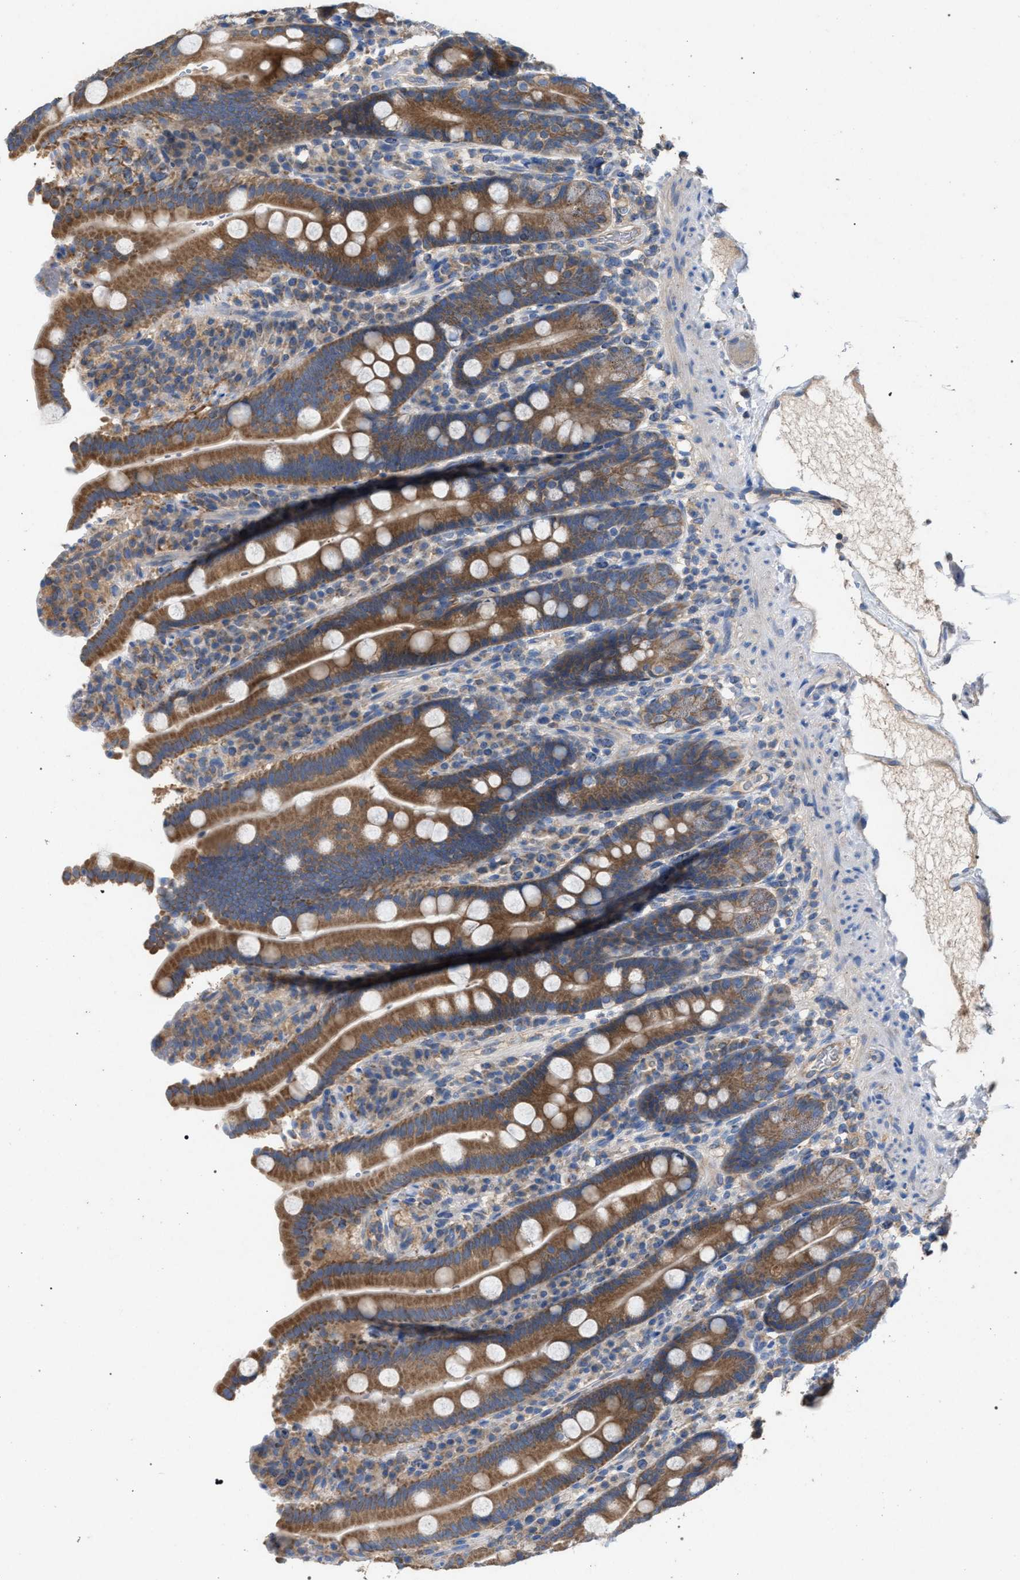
{"staining": {"intensity": "moderate", "quantity": ">75%", "location": "cytoplasmic/membranous"}, "tissue": "duodenum", "cell_type": "Glandular cells", "image_type": "normal", "snomed": [{"axis": "morphology", "description": "Normal tissue, NOS"}, {"axis": "topography", "description": "Small intestine, NOS"}], "caption": "Unremarkable duodenum displays moderate cytoplasmic/membranous expression in approximately >75% of glandular cells (Brightfield microscopy of DAB IHC at high magnification)..", "gene": "VPS13A", "patient": {"sex": "female", "age": 71}}